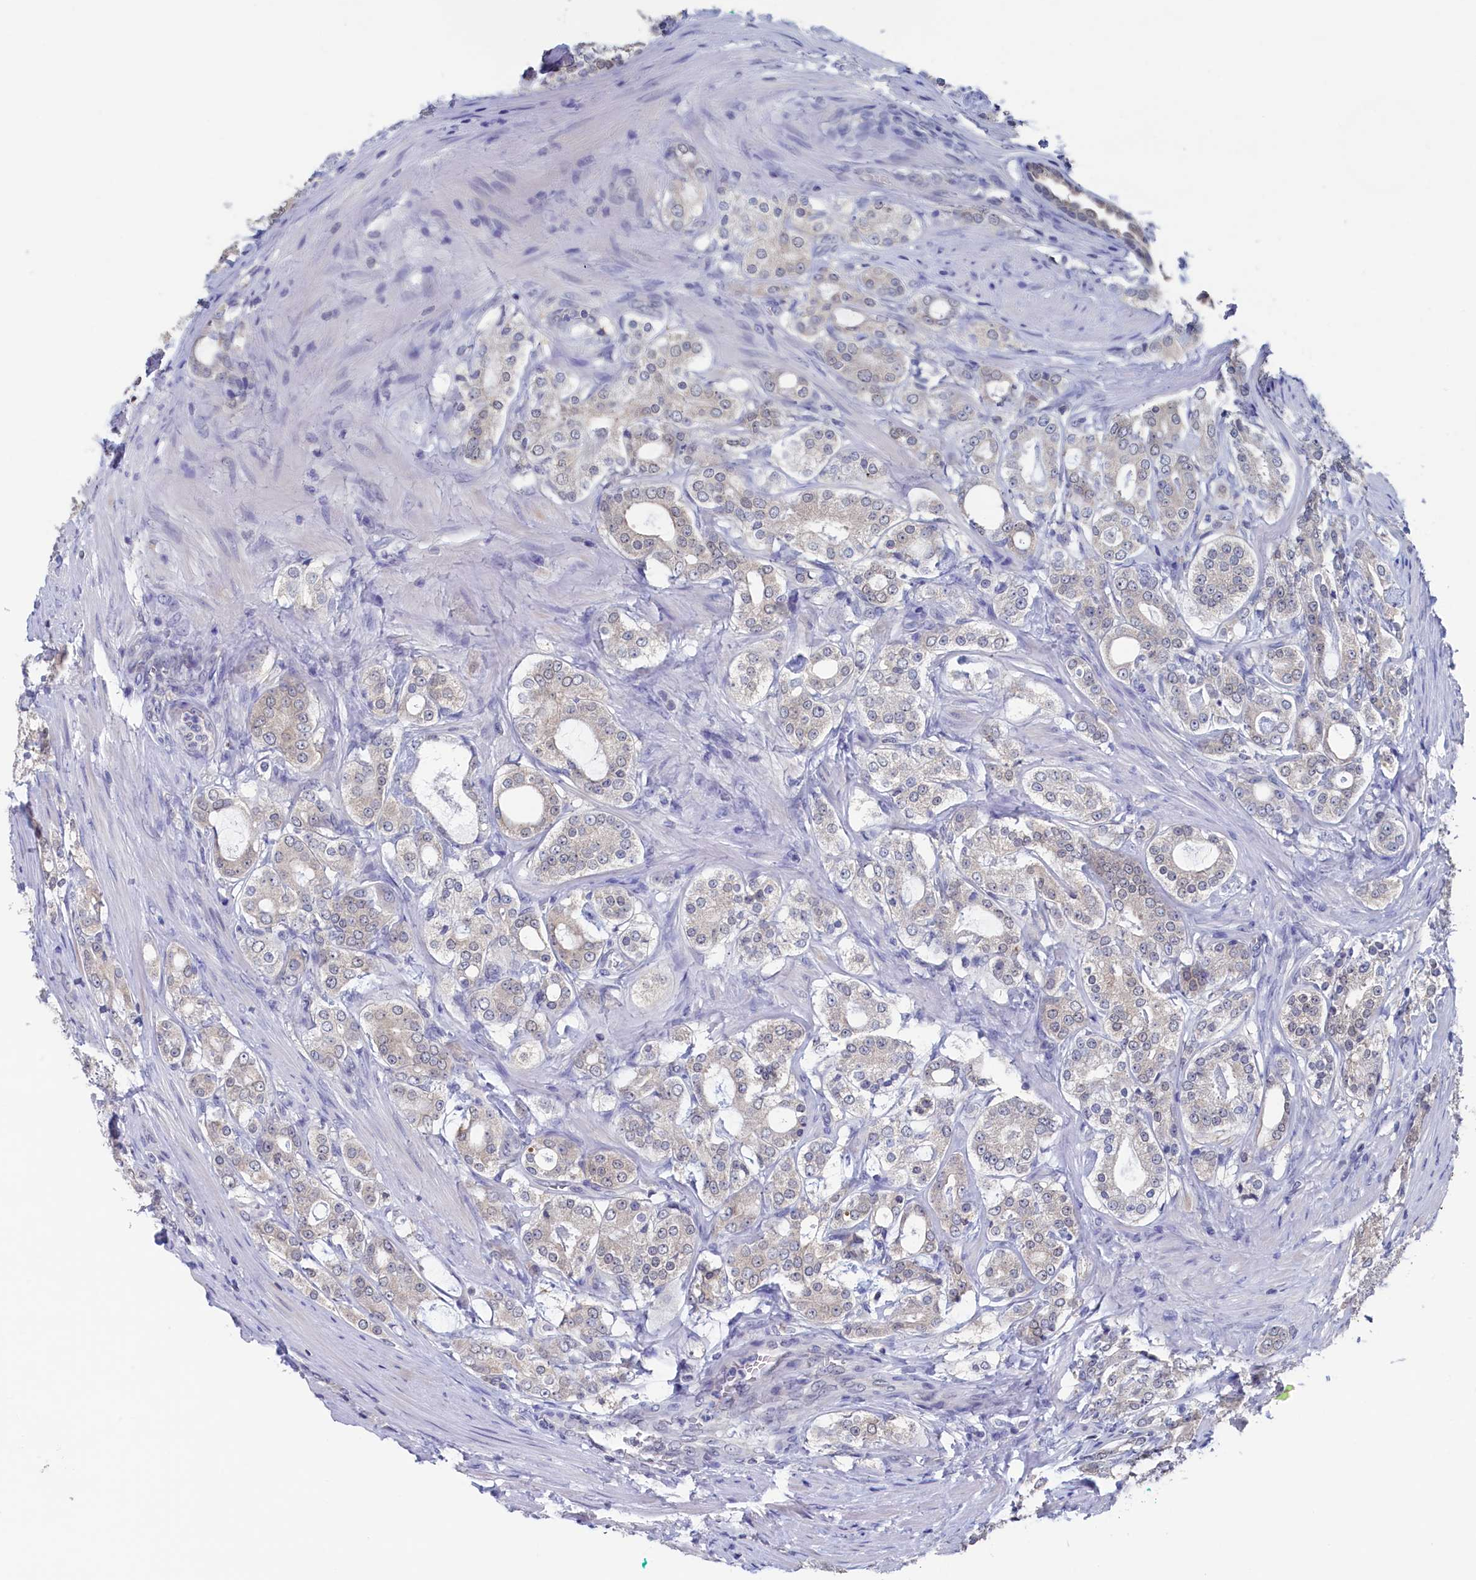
{"staining": {"intensity": "negative", "quantity": "none", "location": "none"}, "tissue": "prostate cancer", "cell_type": "Tumor cells", "image_type": "cancer", "snomed": [{"axis": "morphology", "description": "Adenocarcinoma, High grade"}, {"axis": "topography", "description": "Prostate"}], "caption": "Micrograph shows no significant protein staining in tumor cells of prostate cancer (high-grade adenocarcinoma).", "gene": "C11orf54", "patient": {"sex": "male", "age": 63}}